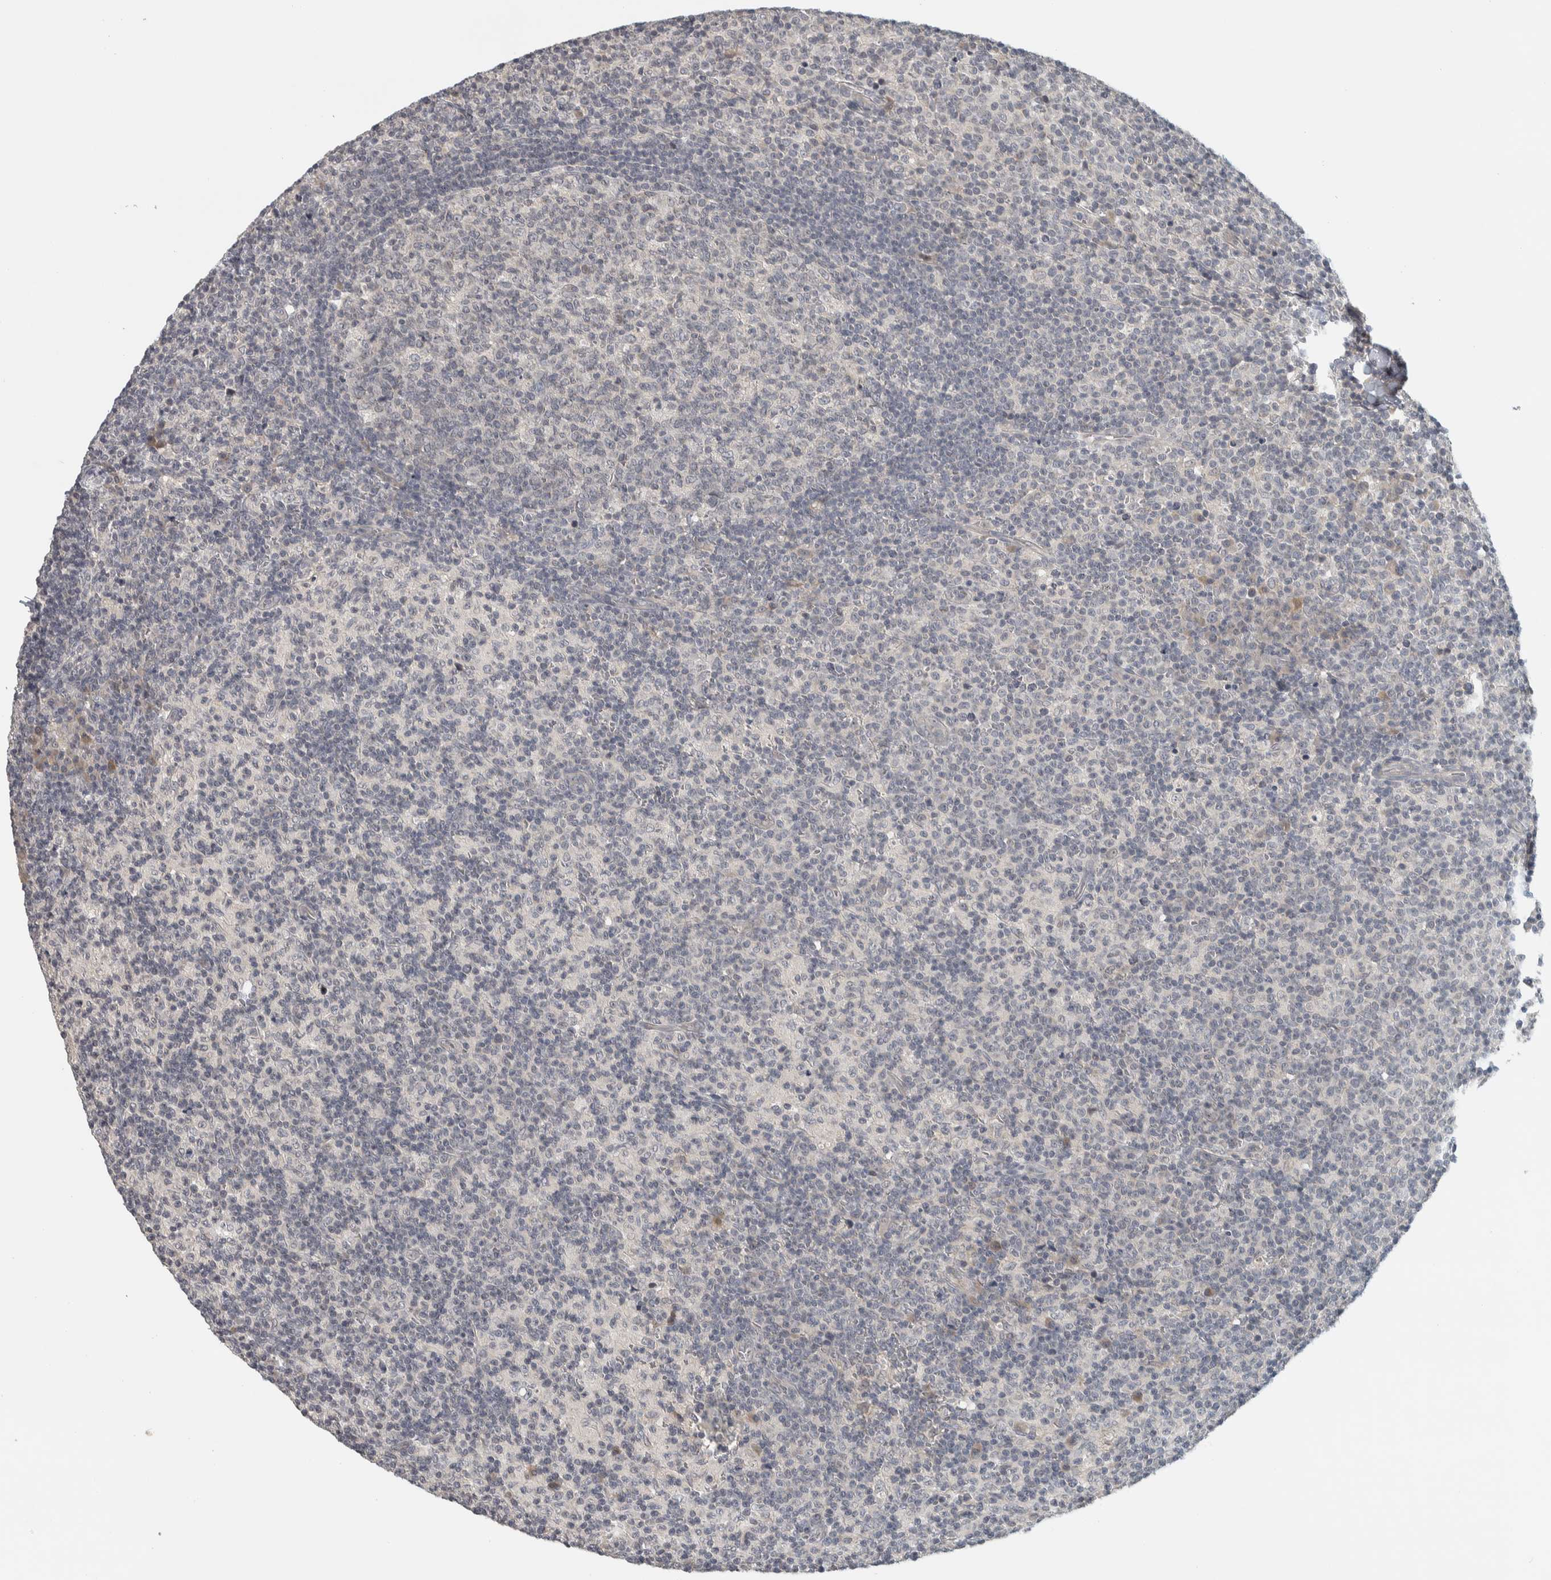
{"staining": {"intensity": "negative", "quantity": "none", "location": "none"}, "tissue": "lymph node", "cell_type": "Germinal center cells", "image_type": "normal", "snomed": [{"axis": "morphology", "description": "Normal tissue, NOS"}, {"axis": "morphology", "description": "Inflammation, NOS"}, {"axis": "topography", "description": "Lymph node"}], "caption": "A micrograph of lymph node stained for a protein displays no brown staining in germinal center cells.", "gene": "AFP", "patient": {"sex": "male", "age": 55}}